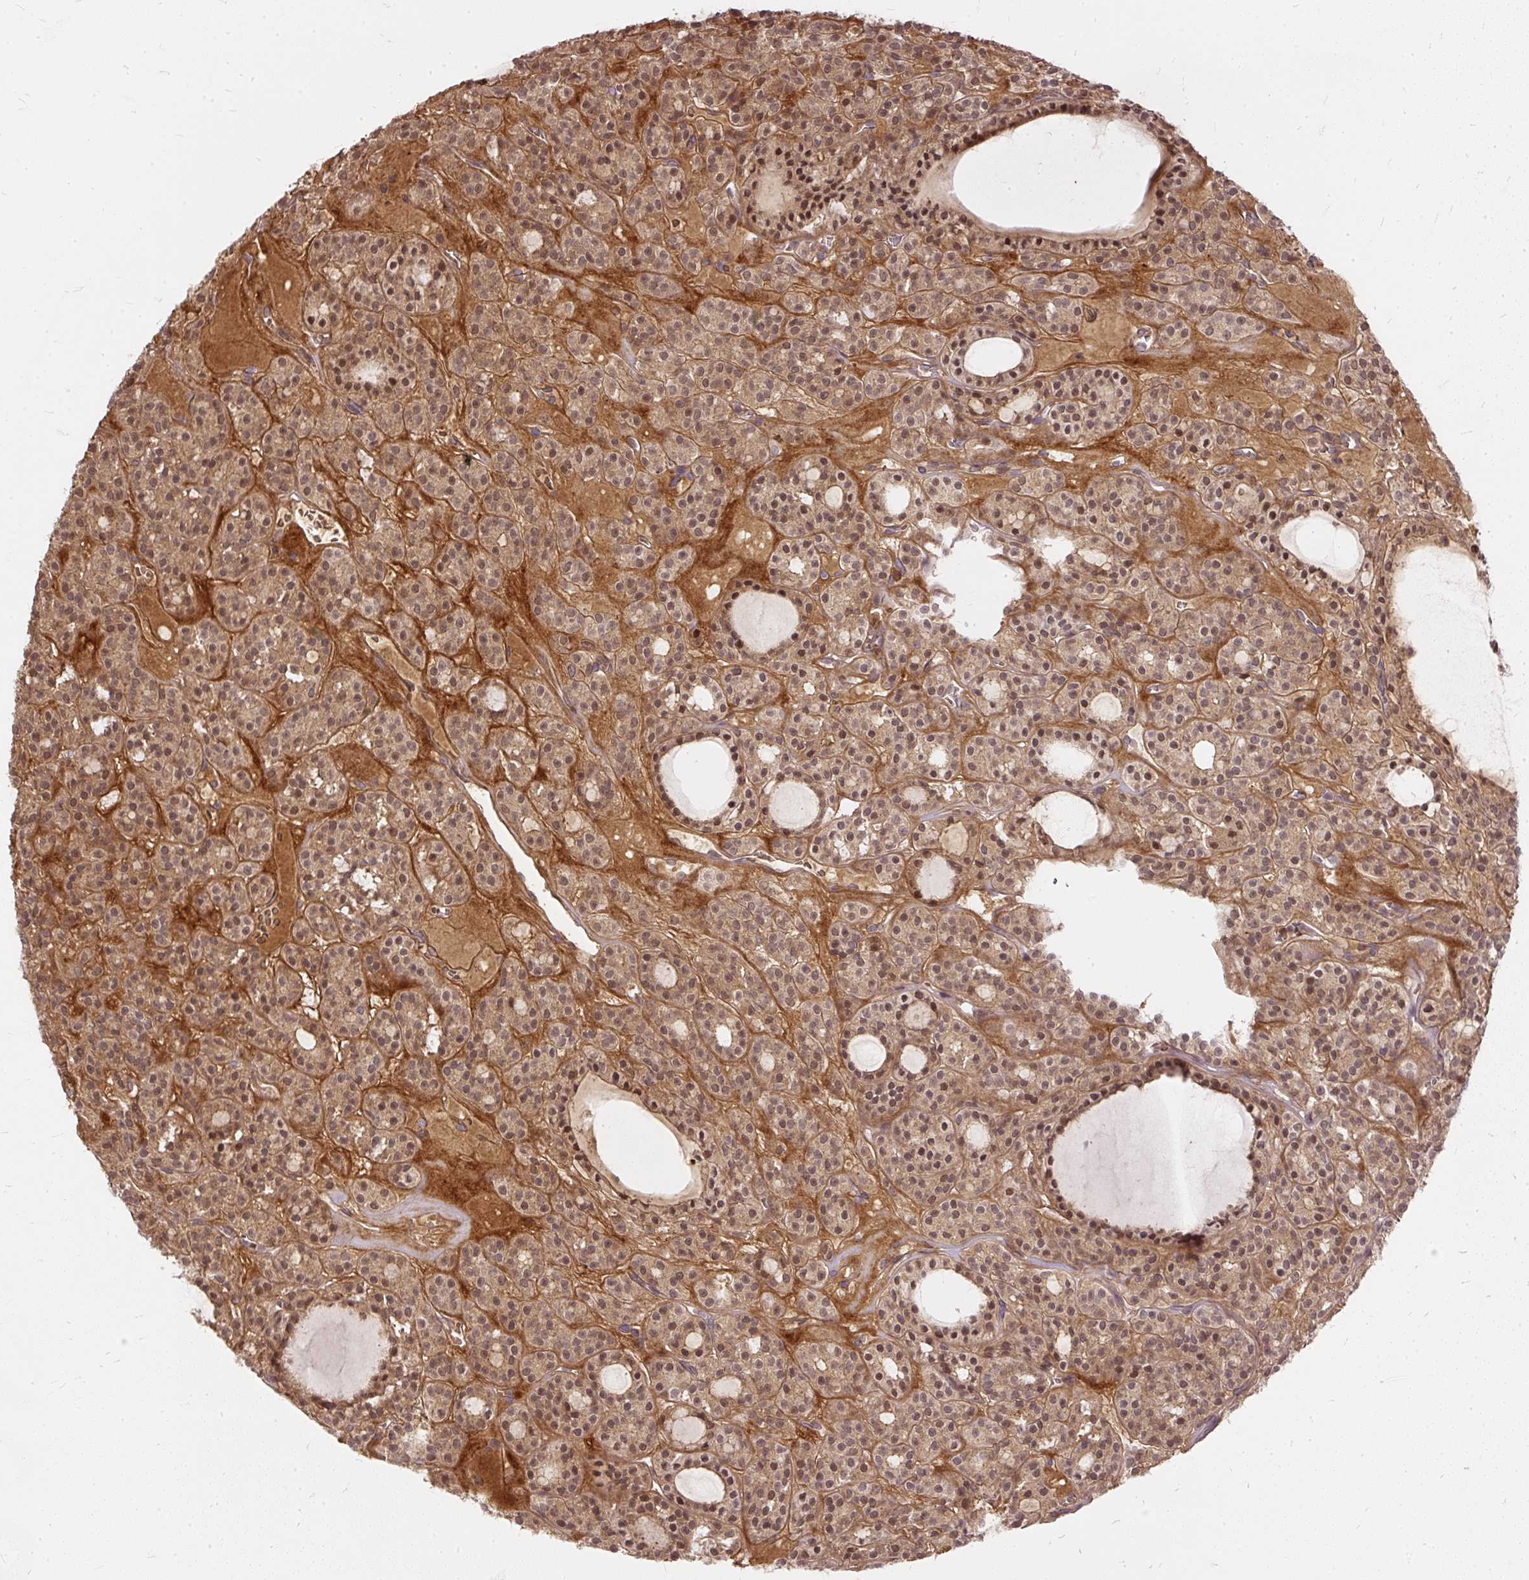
{"staining": {"intensity": "moderate", "quantity": ">75%", "location": "cytoplasmic/membranous,nuclear"}, "tissue": "thyroid cancer", "cell_type": "Tumor cells", "image_type": "cancer", "snomed": [{"axis": "morphology", "description": "Follicular adenoma carcinoma, NOS"}, {"axis": "topography", "description": "Thyroid gland"}], "caption": "Tumor cells show moderate cytoplasmic/membranous and nuclear positivity in approximately >75% of cells in thyroid follicular adenoma carcinoma.", "gene": "AP5S1", "patient": {"sex": "female", "age": 63}}